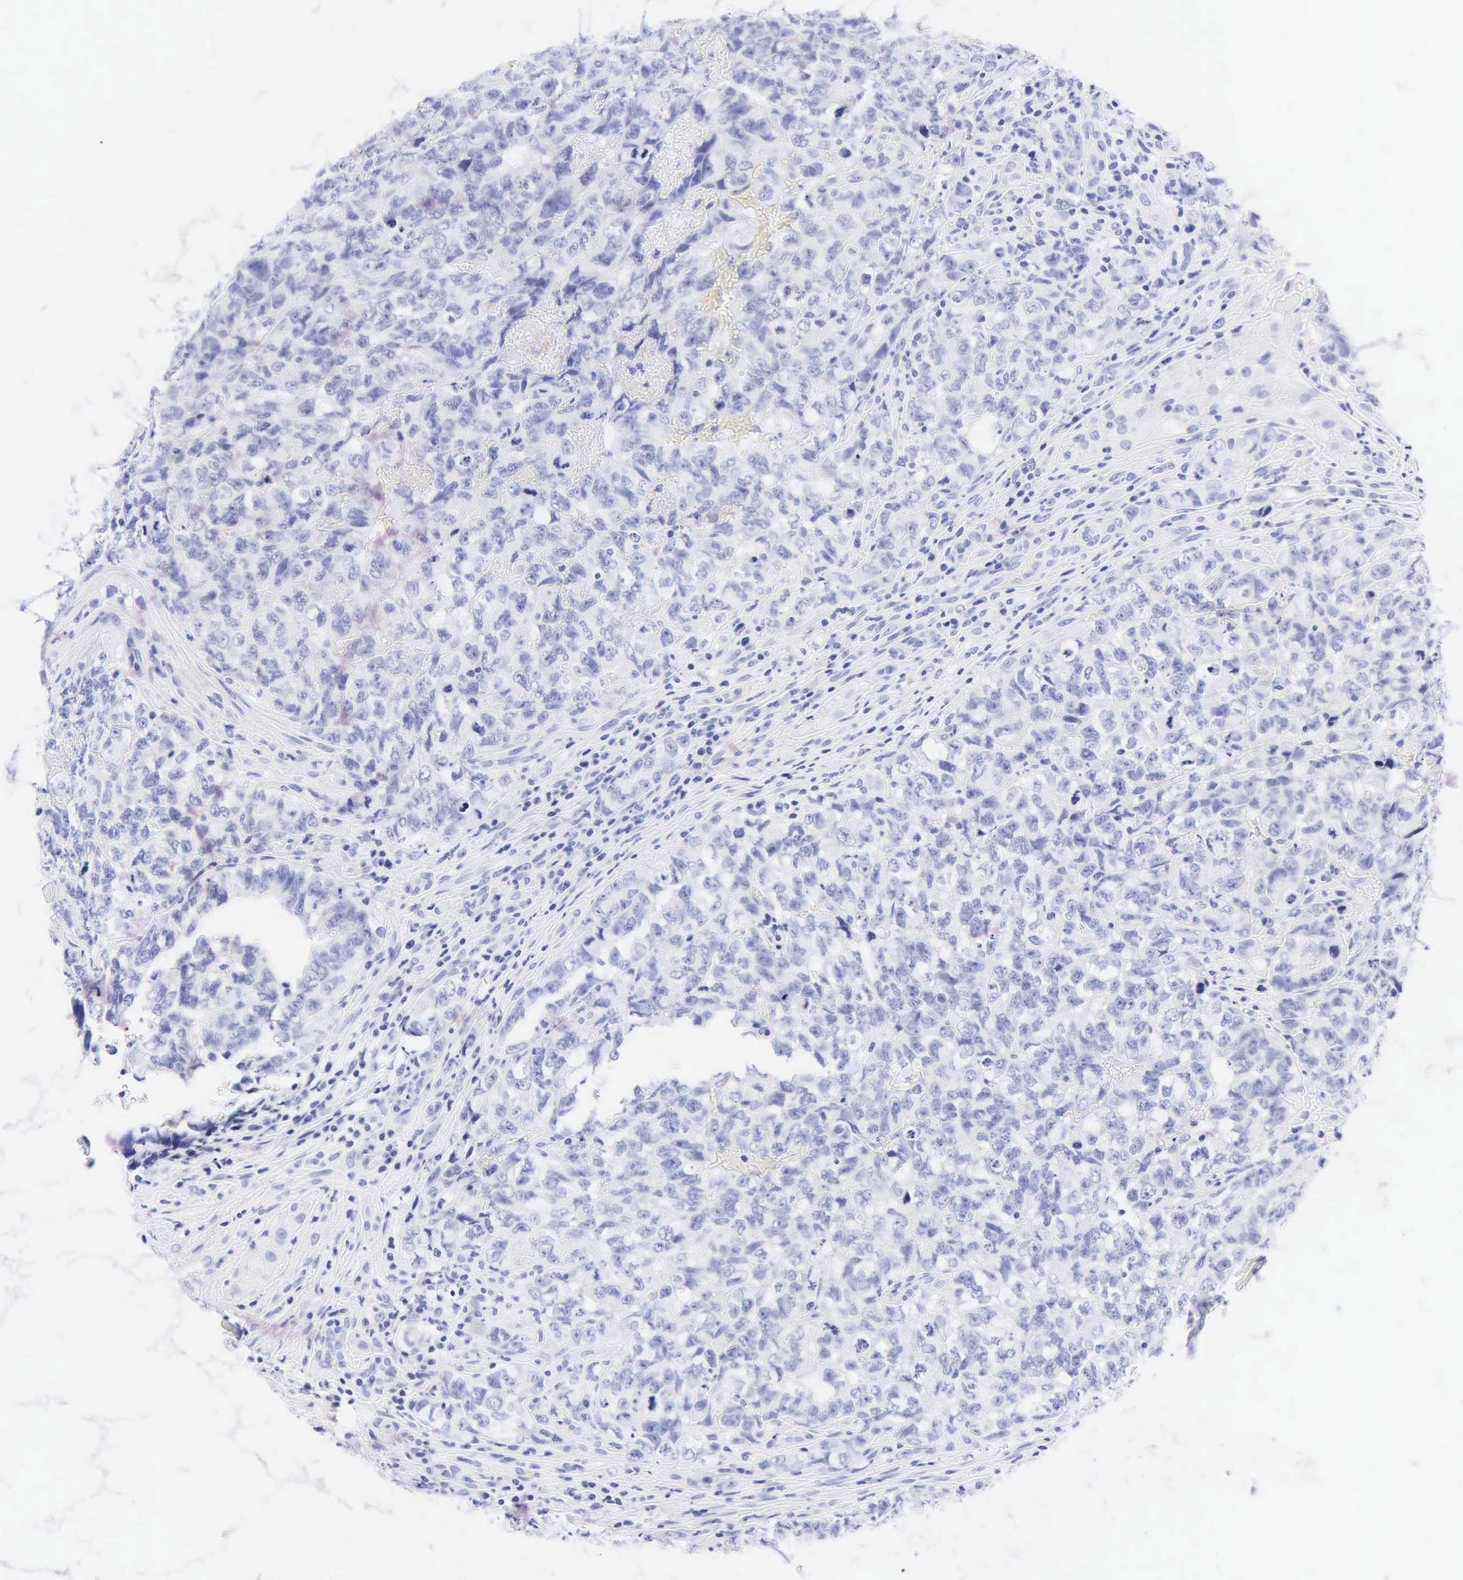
{"staining": {"intensity": "negative", "quantity": "none", "location": "none"}, "tissue": "testis cancer", "cell_type": "Tumor cells", "image_type": "cancer", "snomed": [{"axis": "morphology", "description": "Carcinoma, Embryonal, NOS"}, {"axis": "topography", "description": "Testis"}], "caption": "Tumor cells are negative for protein expression in human testis cancer. (Brightfield microscopy of DAB (3,3'-diaminobenzidine) IHC at high magnification).", "gene": "KRT20", "patient": {"sex": "male", "age": 31}}